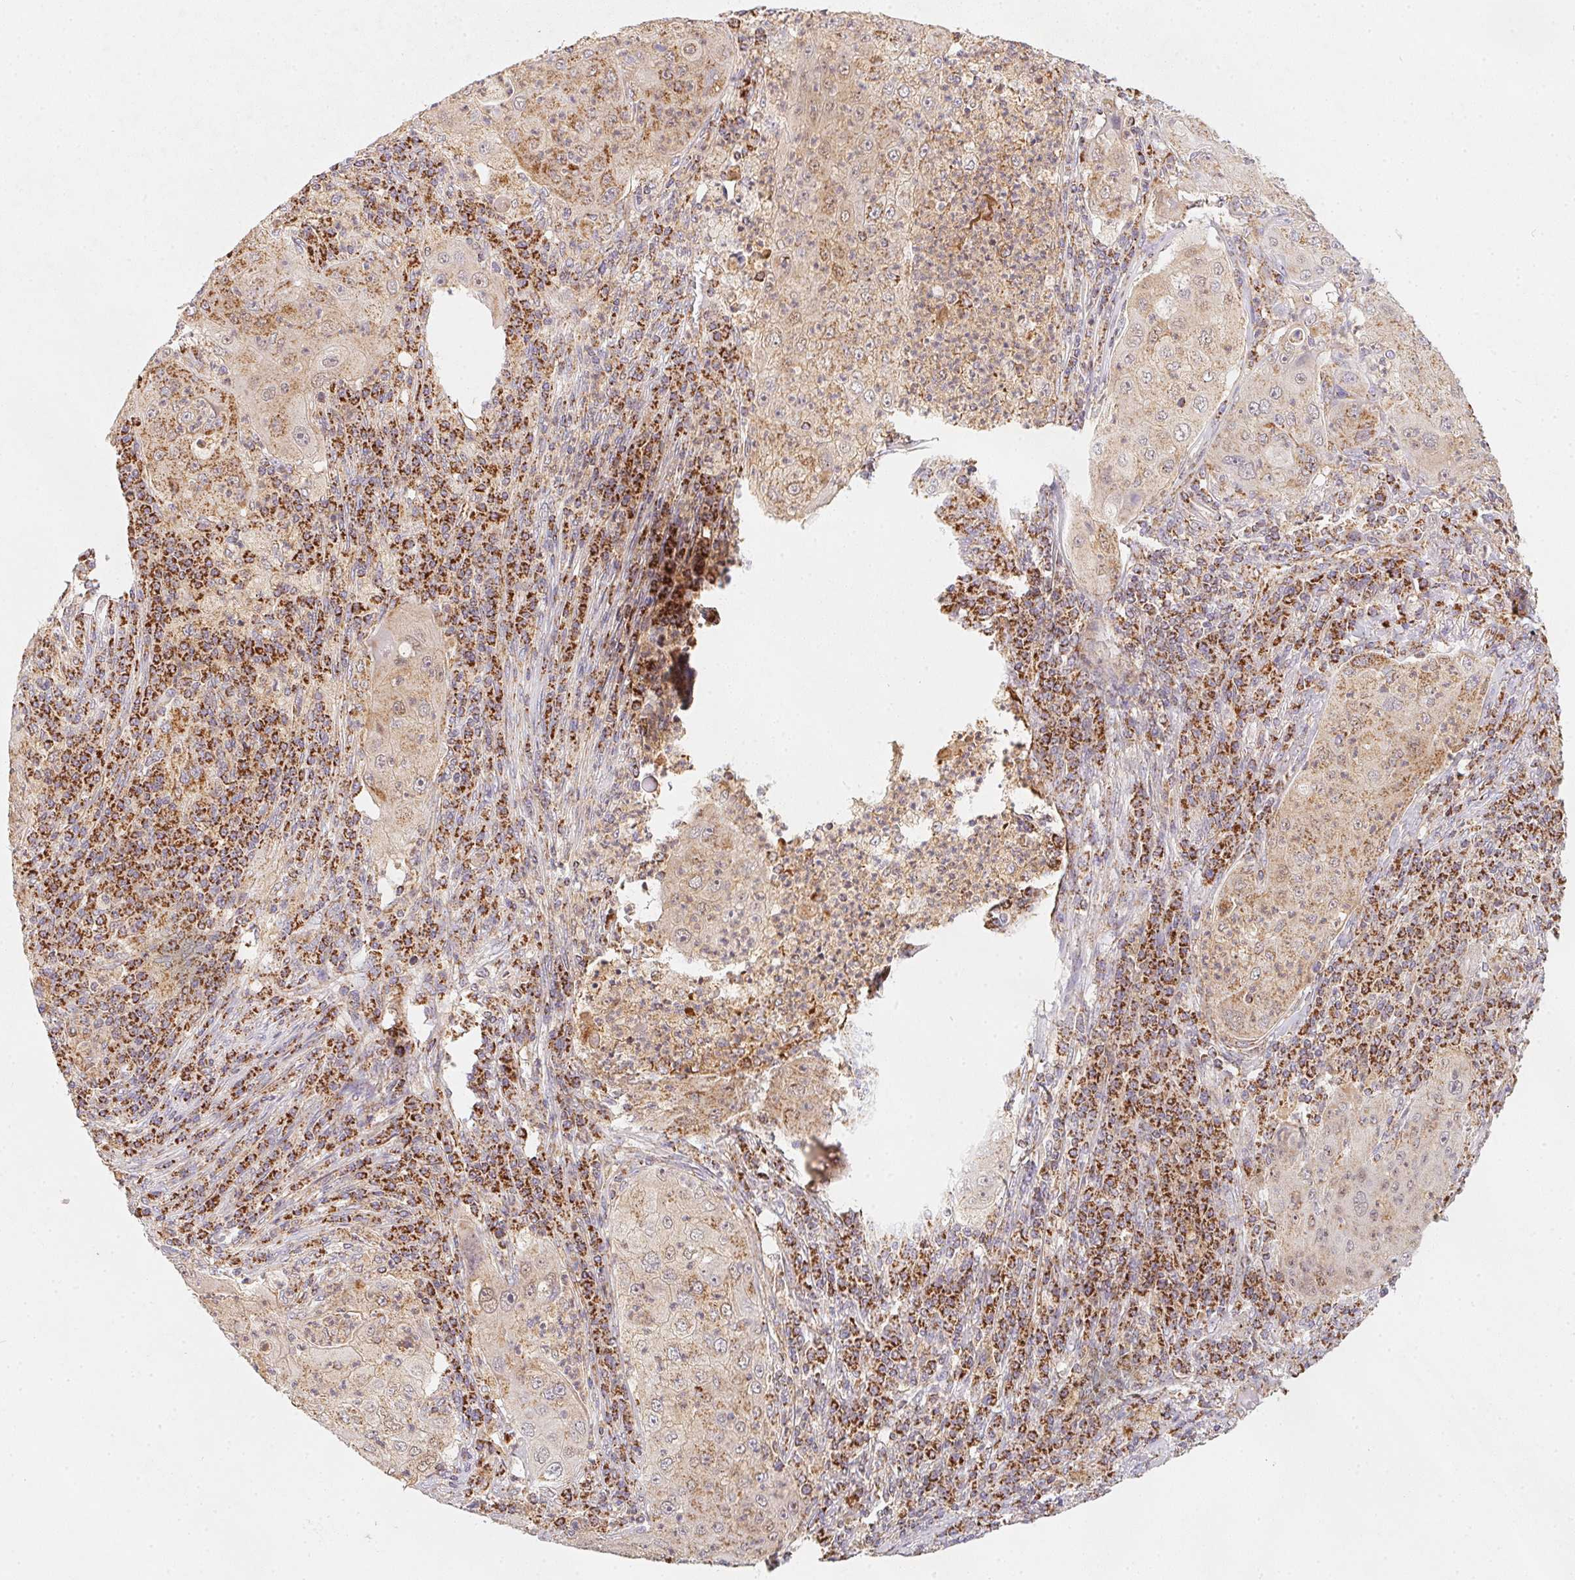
{"staining": {"intensity": "weak", "quantity": "25%-75%", "location": "cytoplasmic/membranous"}, "tissue": "lung cancer", "cell_type": "Tumor cells", "image_type": "cancer", "snomed": [{"axis": "morphology", "description": "Squamous cell carcinoma, NOS"}, {"axis": "topography", "description": "Lung"}], "caption": "This is an image of immunohistochemistry (IHC) staining of lung squamous cell carcinoma, which shows weak positivity in the cytoplasmic/membranous of tumor cells.", "gene": "NDUFS6", "patient": {"sex": "female", "age": 59}}